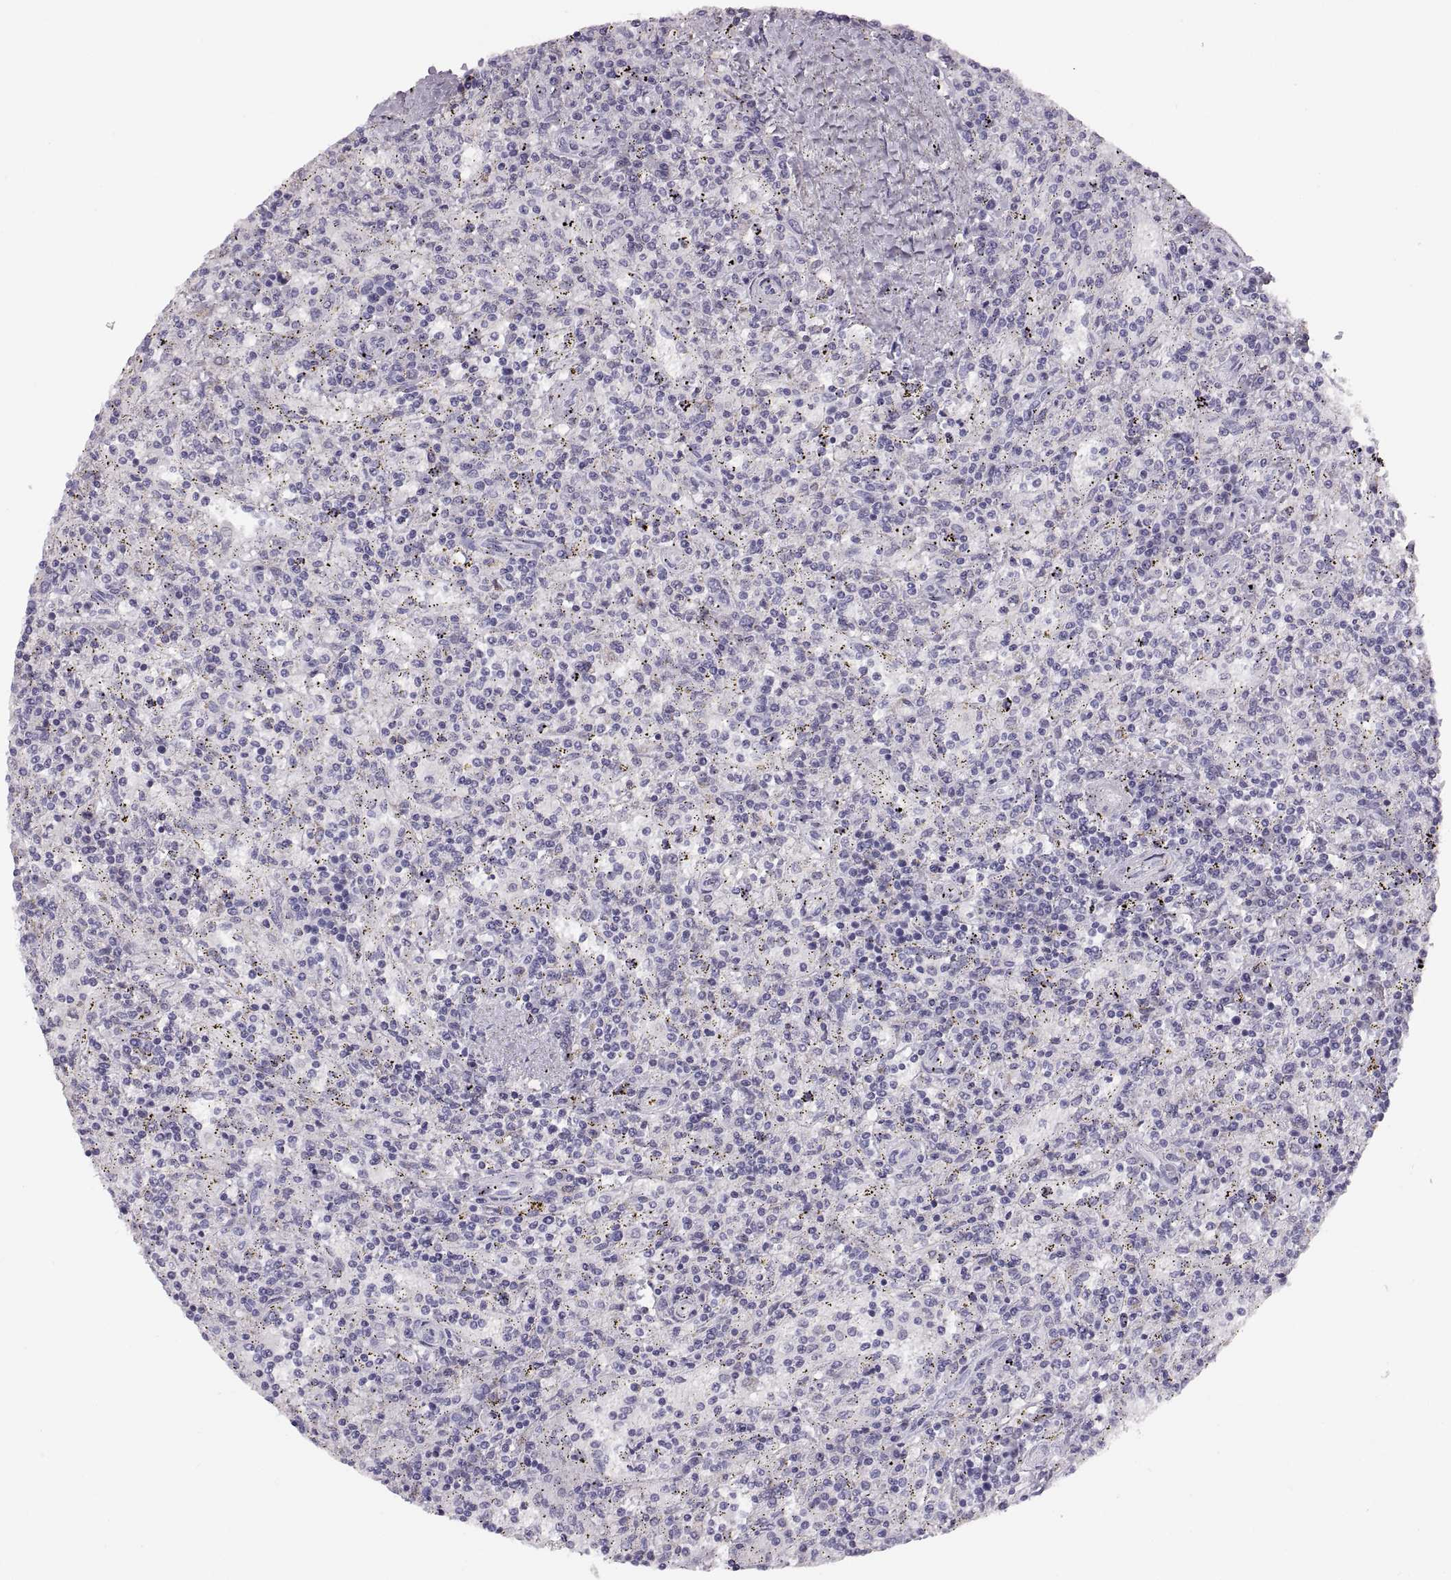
{"staining": {"intensity": "negative", "quantity": "none", "location": "none"}, "tissue": "lymphoma", "cell_type": "Tumor cells", "image_type": "cancer", "snomed": [{"axis": "morphology", "description": "Malignant lymphoma, non-Hodgkin's type, Low grade"}, {"axis": "topography", "description": "Spleen"}], "caption": "Tumor cells are negative for protein expression in human lymphoma. (Brightfield microscopy of DAB (3,3'-diaminobenzidine) IHC at high magnification).", "gene": "COL9A3", "patient": {"sex": "male", "age": 62}}